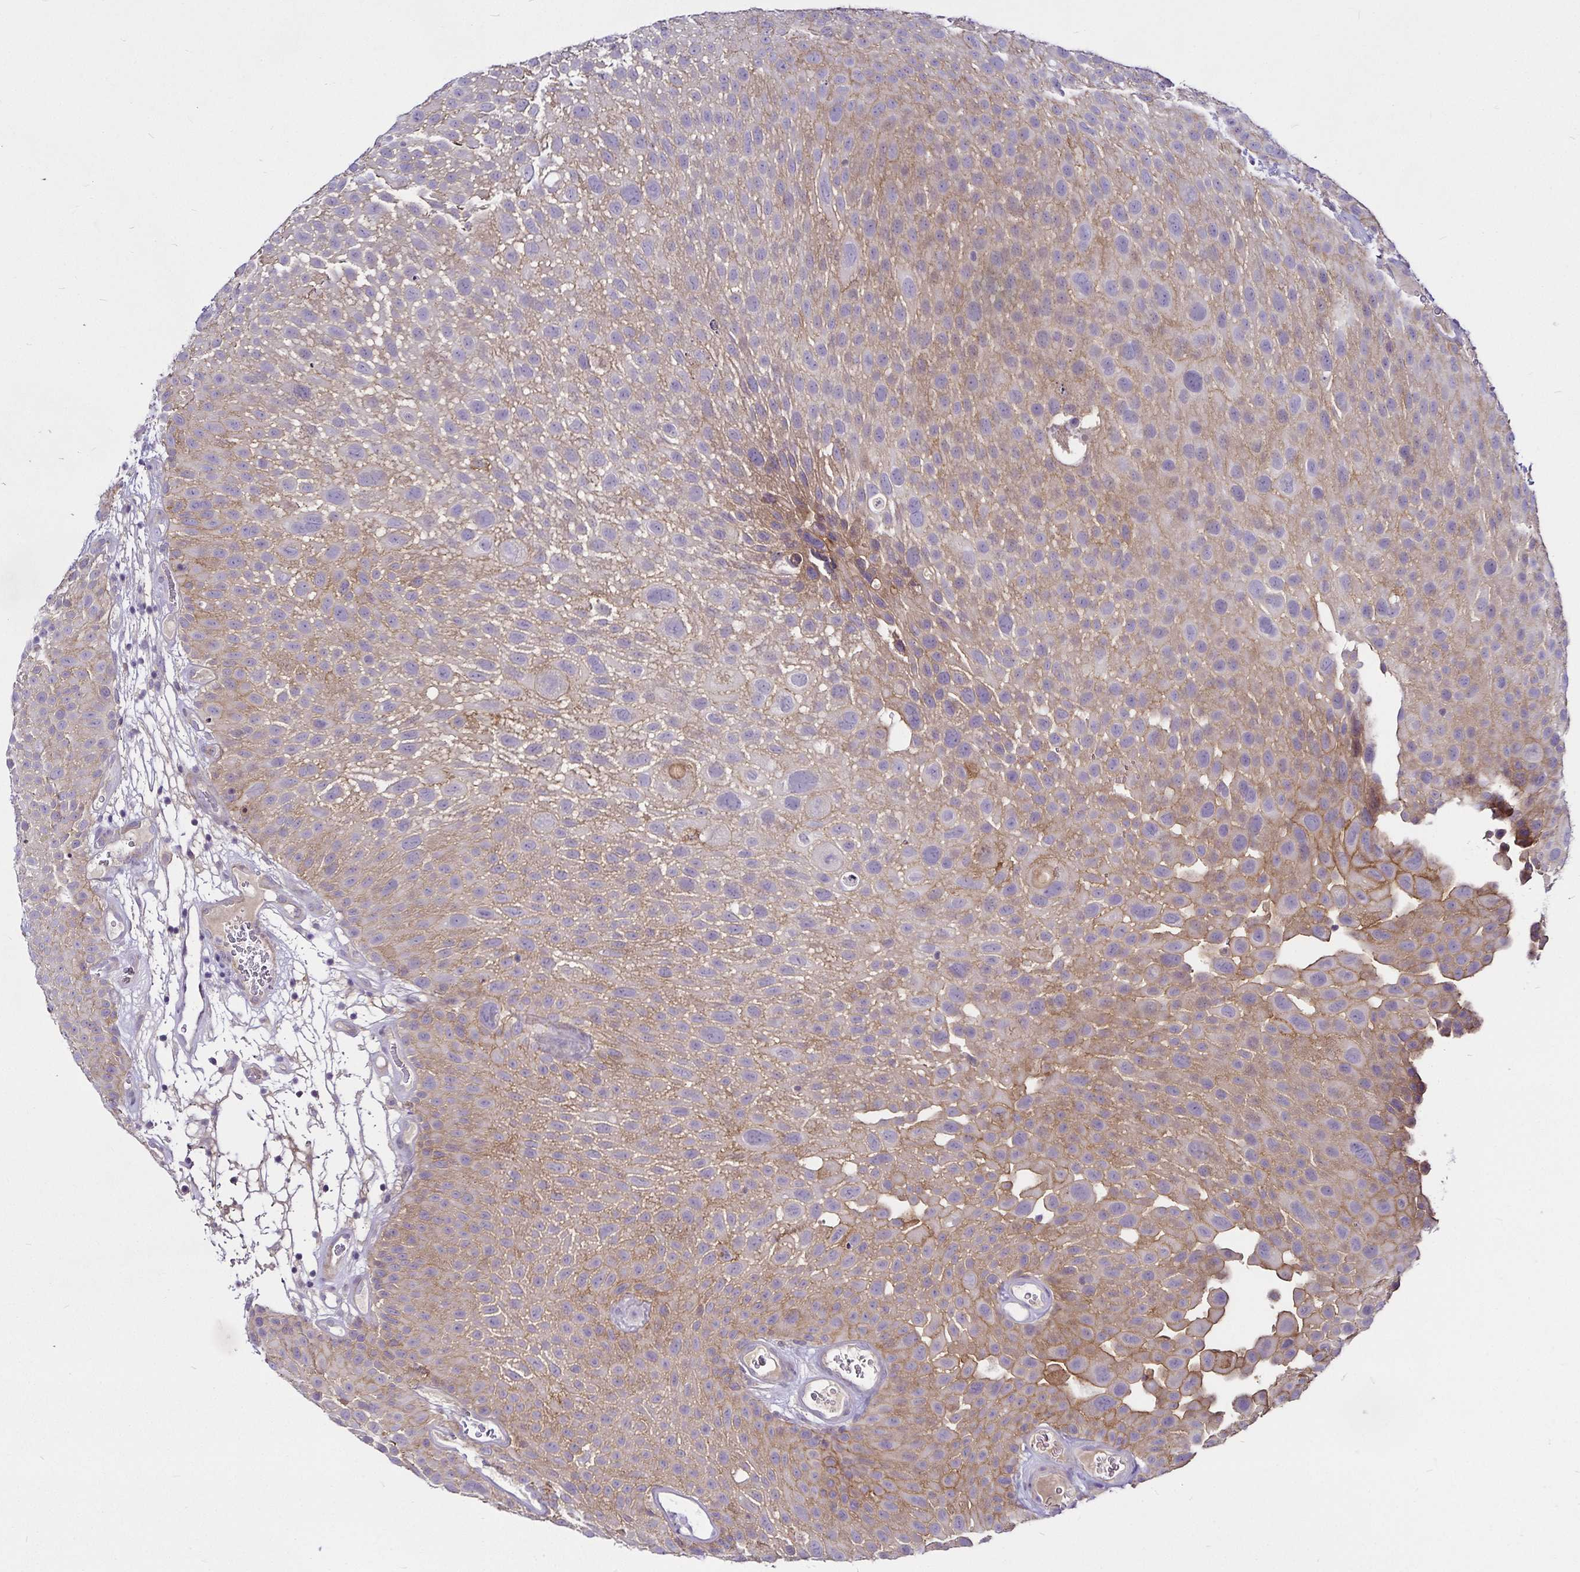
{"staining": {"intensity": "moderate", "quantity": "<25%", "location": "cytoplasmic/membranous"}, "tissue": "urothelial cancer", "cell_type": "Tumor cells", "image_type": "cancer", "snomed": [{"axis": "morphology", "description": "Urothelial carcinoma, Low grade"}, {"axis": "topography", "description": "Urinary bladder"}], "caption": "An immunohistochemistry histopathology image of tumor tissue is shown. Protein staining in brown shows moderate cytoplasmic/membranous positivity in urothelial carcinoma (low-grade) within tumor cells.", "gene": "GNG12", "patient": {"sex": "male", "age": 72}}